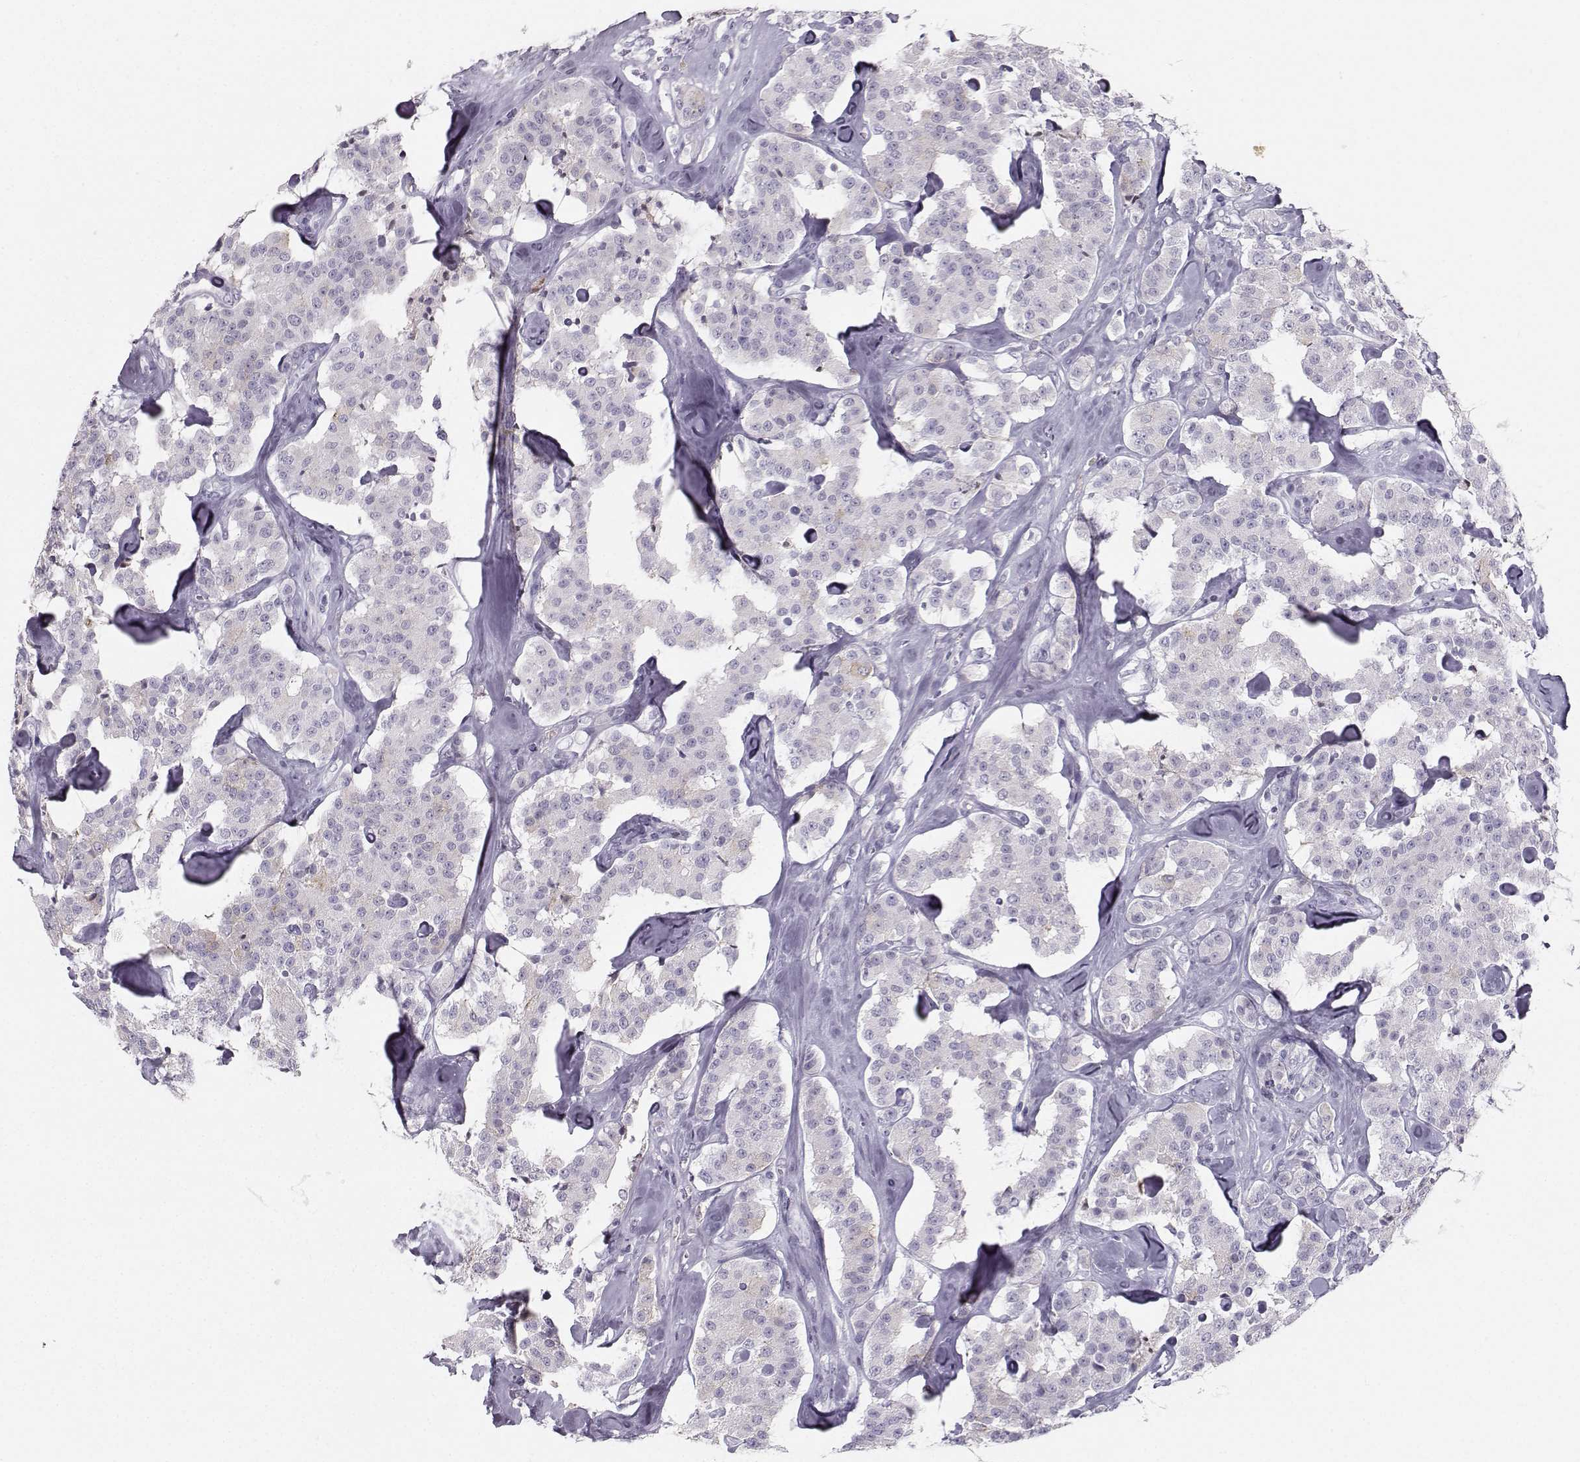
{"staining": {"intensity": "negative", "quantity": "none", "location": "none"}, "tissue": "carcinoid", "cell_type": "Tumor cells", "image_type": "cancer", "snomed": [{"axis": "morphology", "description": "Carcinoid, malignant, NOS"}, {"axis": "topography", "description": "Pancreas"}], "caption": "A high-resolution image shows immunohistochemistry (IHC) staining of malignant carcinoid, which exhibits no significant staining in tumor cells.", "gene": "CASR", "patient": {"sex": "male", "age": 41}}